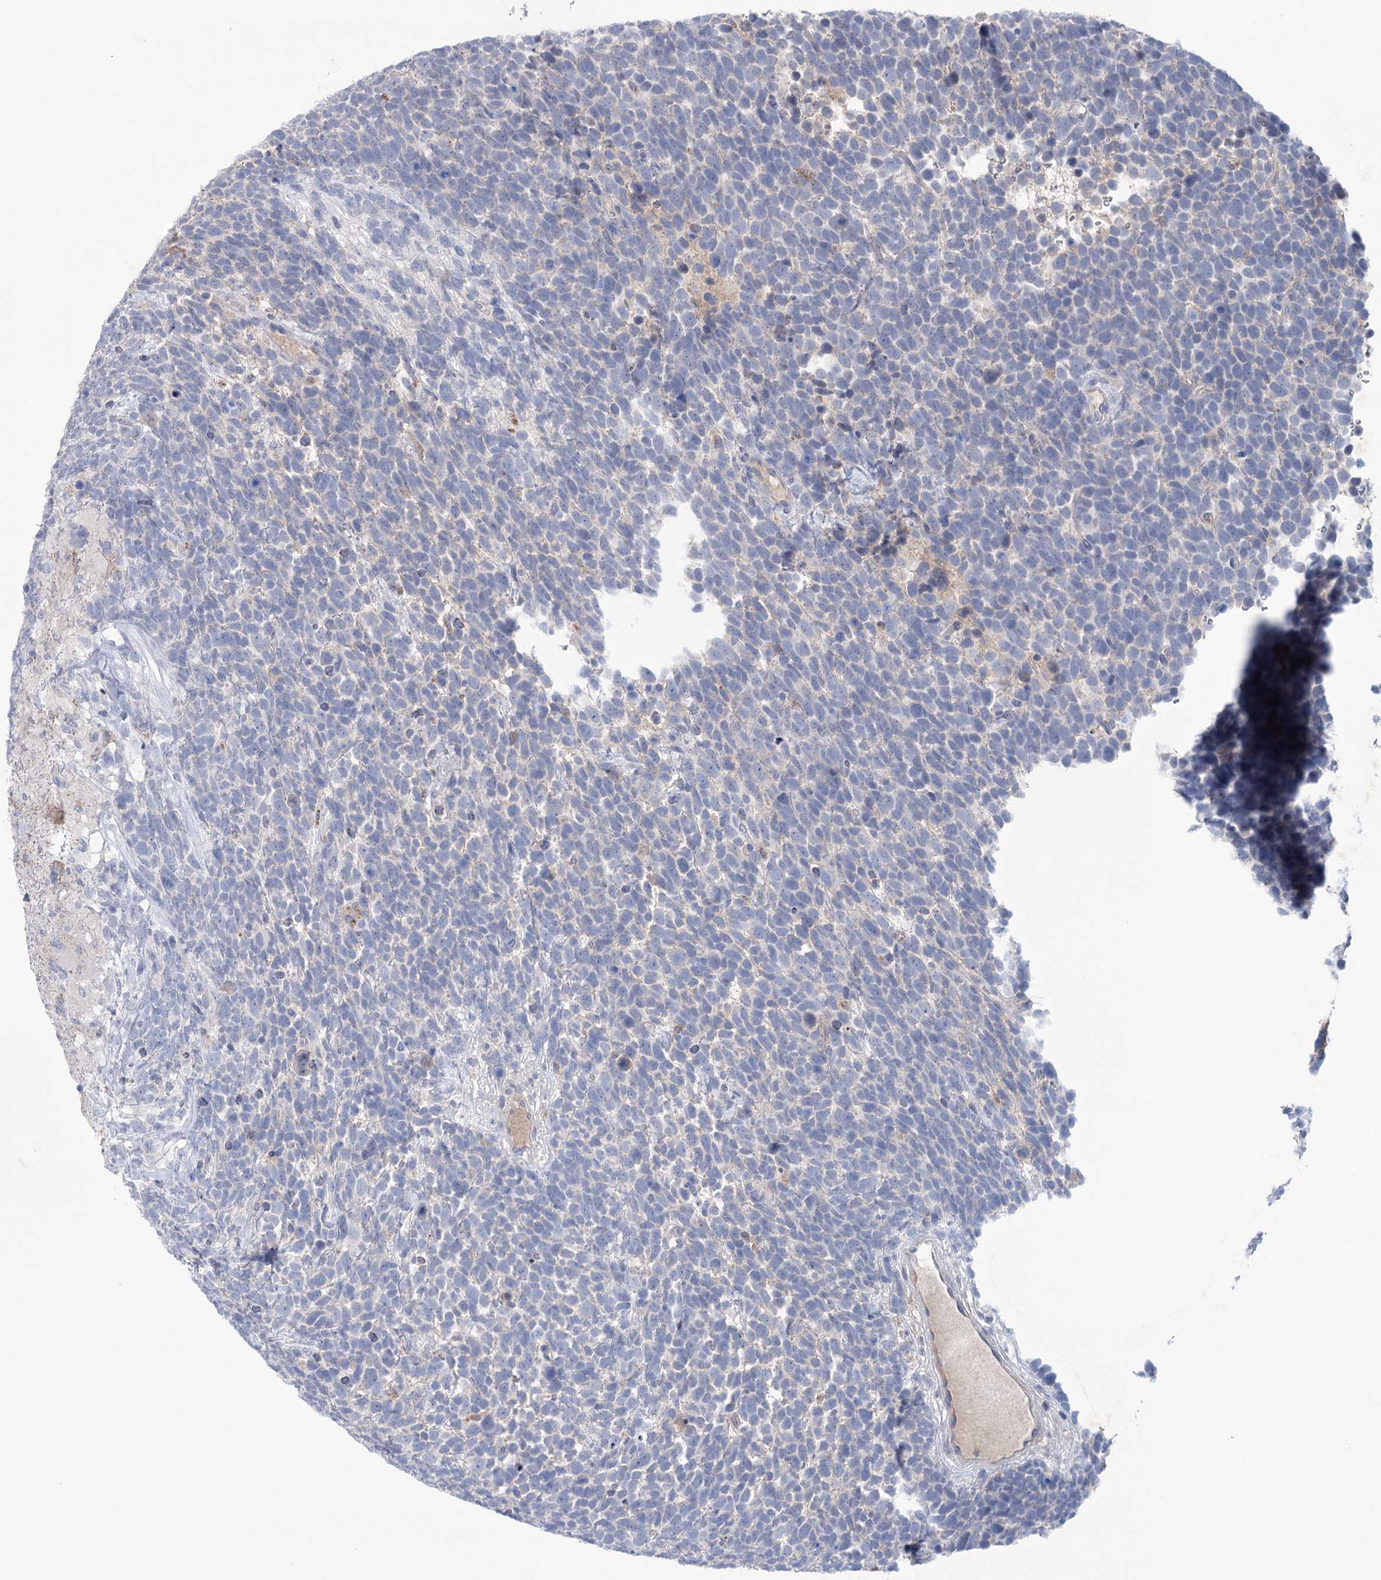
{"staining": {"intensity": "negative", "quantity": "none", "location": "none"}, "tissue": "urothelial cancer", "cell_type": "Tumor cells", "image_type": "cancer", "snomed": [{"axis": "morphology", "description": "Urothelial carcinoma, High grade"}, {"axis": "topography", "description": "Urinary bladder"}], "caption": "The histopathology image exhibits no significant staining in tumor cells of high-grade urothelial carcinoma.", "gene": "MTCH2", "patient": {"sex": "female", "age": 82}}